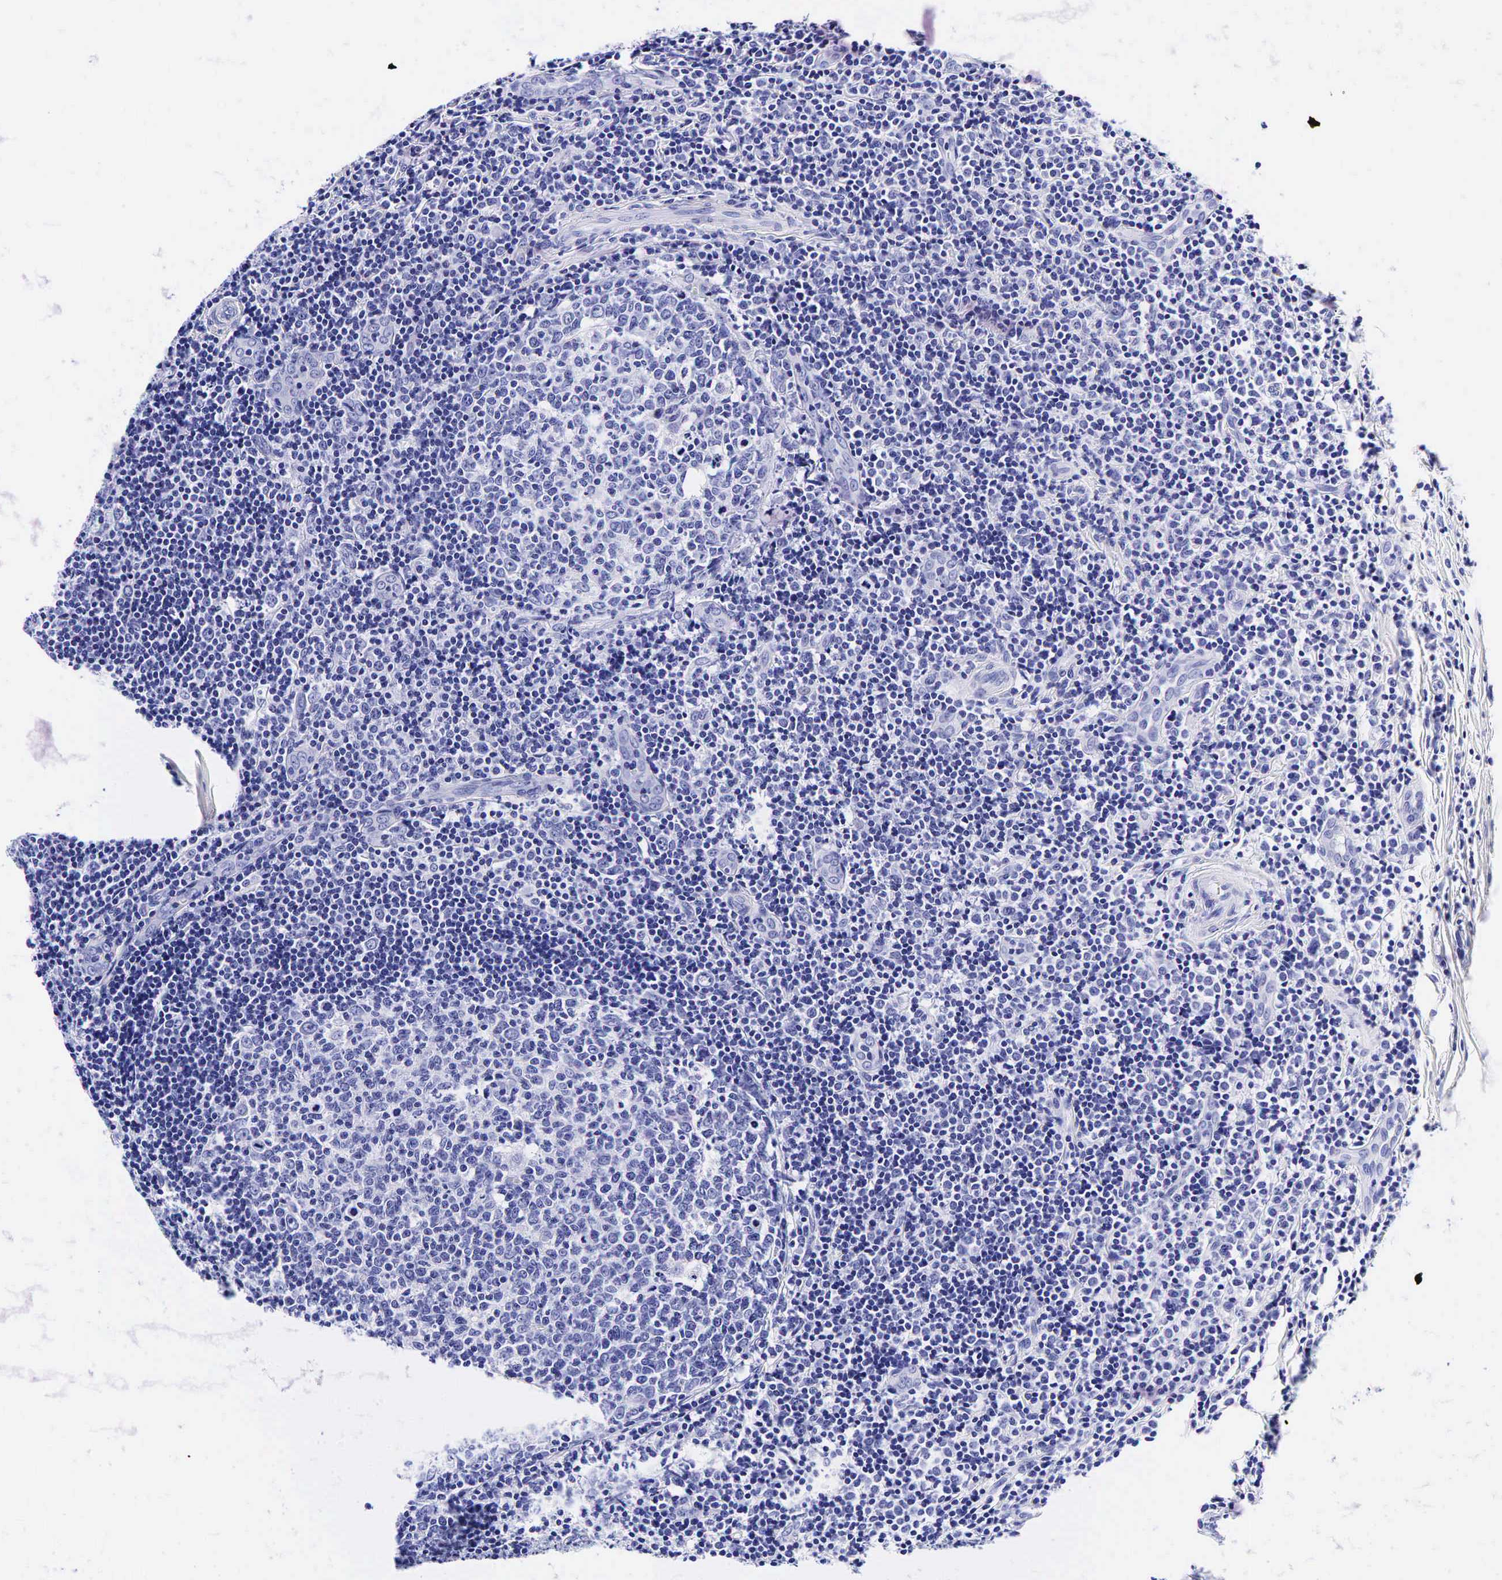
{"staining": {"intensity": "negative", "quantity": "none", "location": "none"}, "tissue": "tonsil", "cell_type": "Germinal center cells", "image_type": "normal", "snomed": [{"axis": "morphology", "description": "Normal tissue, NOS"}, {"axis": "topography", "description": "Tonsil"}], "caption": "The micrograph reveals no significant expression in germinal center cells of tonsil. (Brightfield microscopy of DAB immunohistochemistry (IHC) at high magnification).", "gene": "GCG", "patient": {"sex": "female", "age": 41}}